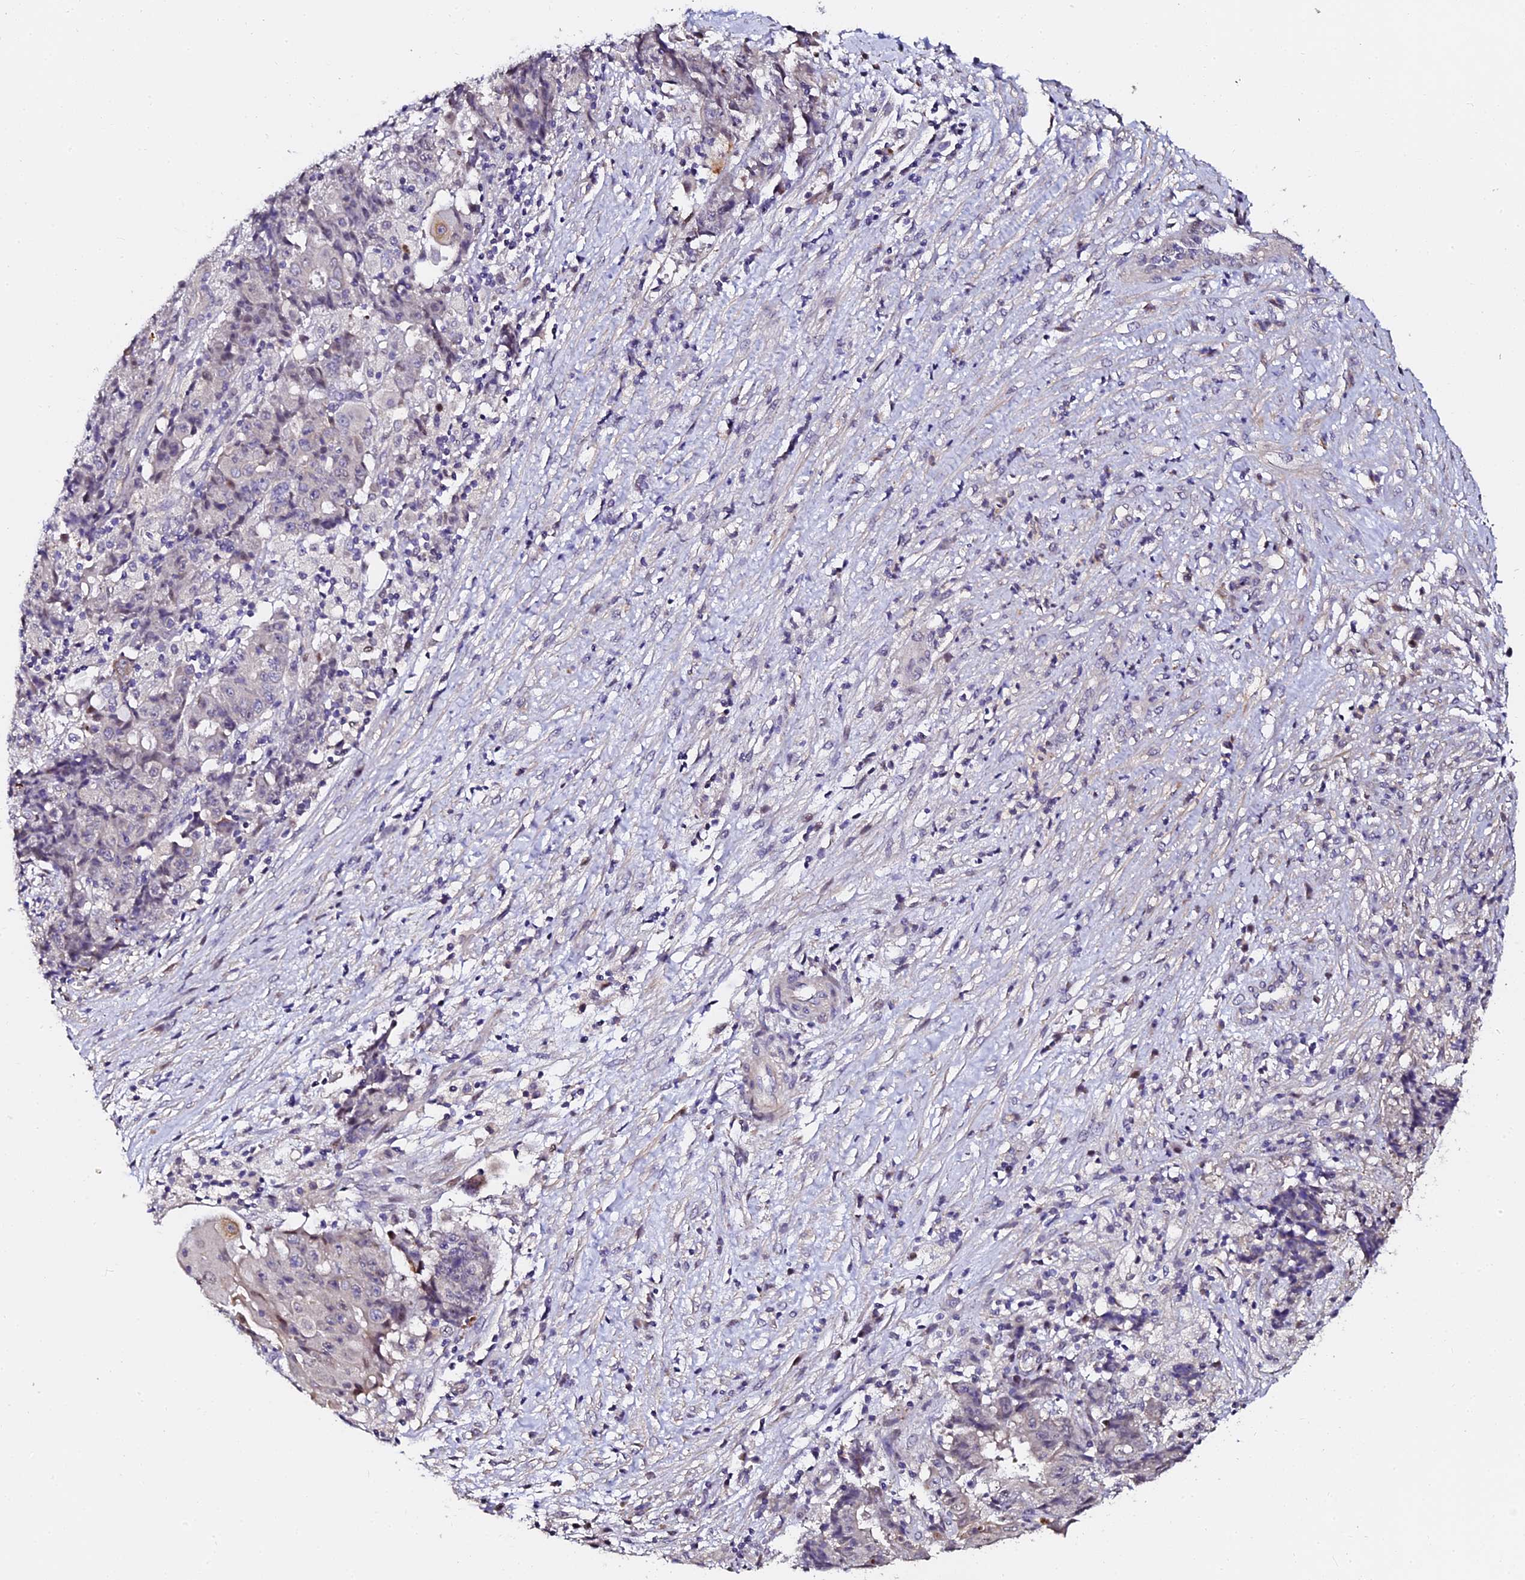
{"staining": {"intensity": "negative", "quantity": "none", "location": "none"}, "tissue": "ovarian cancer", "cell_type": "Tumor cells", "image_type": "cancer", "snomed": [{"axis": "morphology", "description": "Carcinoma, endometroid"}, {"axis": "topography", "description": "Ovary"}], "caption": "Immunohistochemical staining of ovarian cancer (endometroid carcinoma) demonstrates no significant expression in tumor cells.", "gene": "GPN3", "patient": {"sex": "female", "age": 42}}